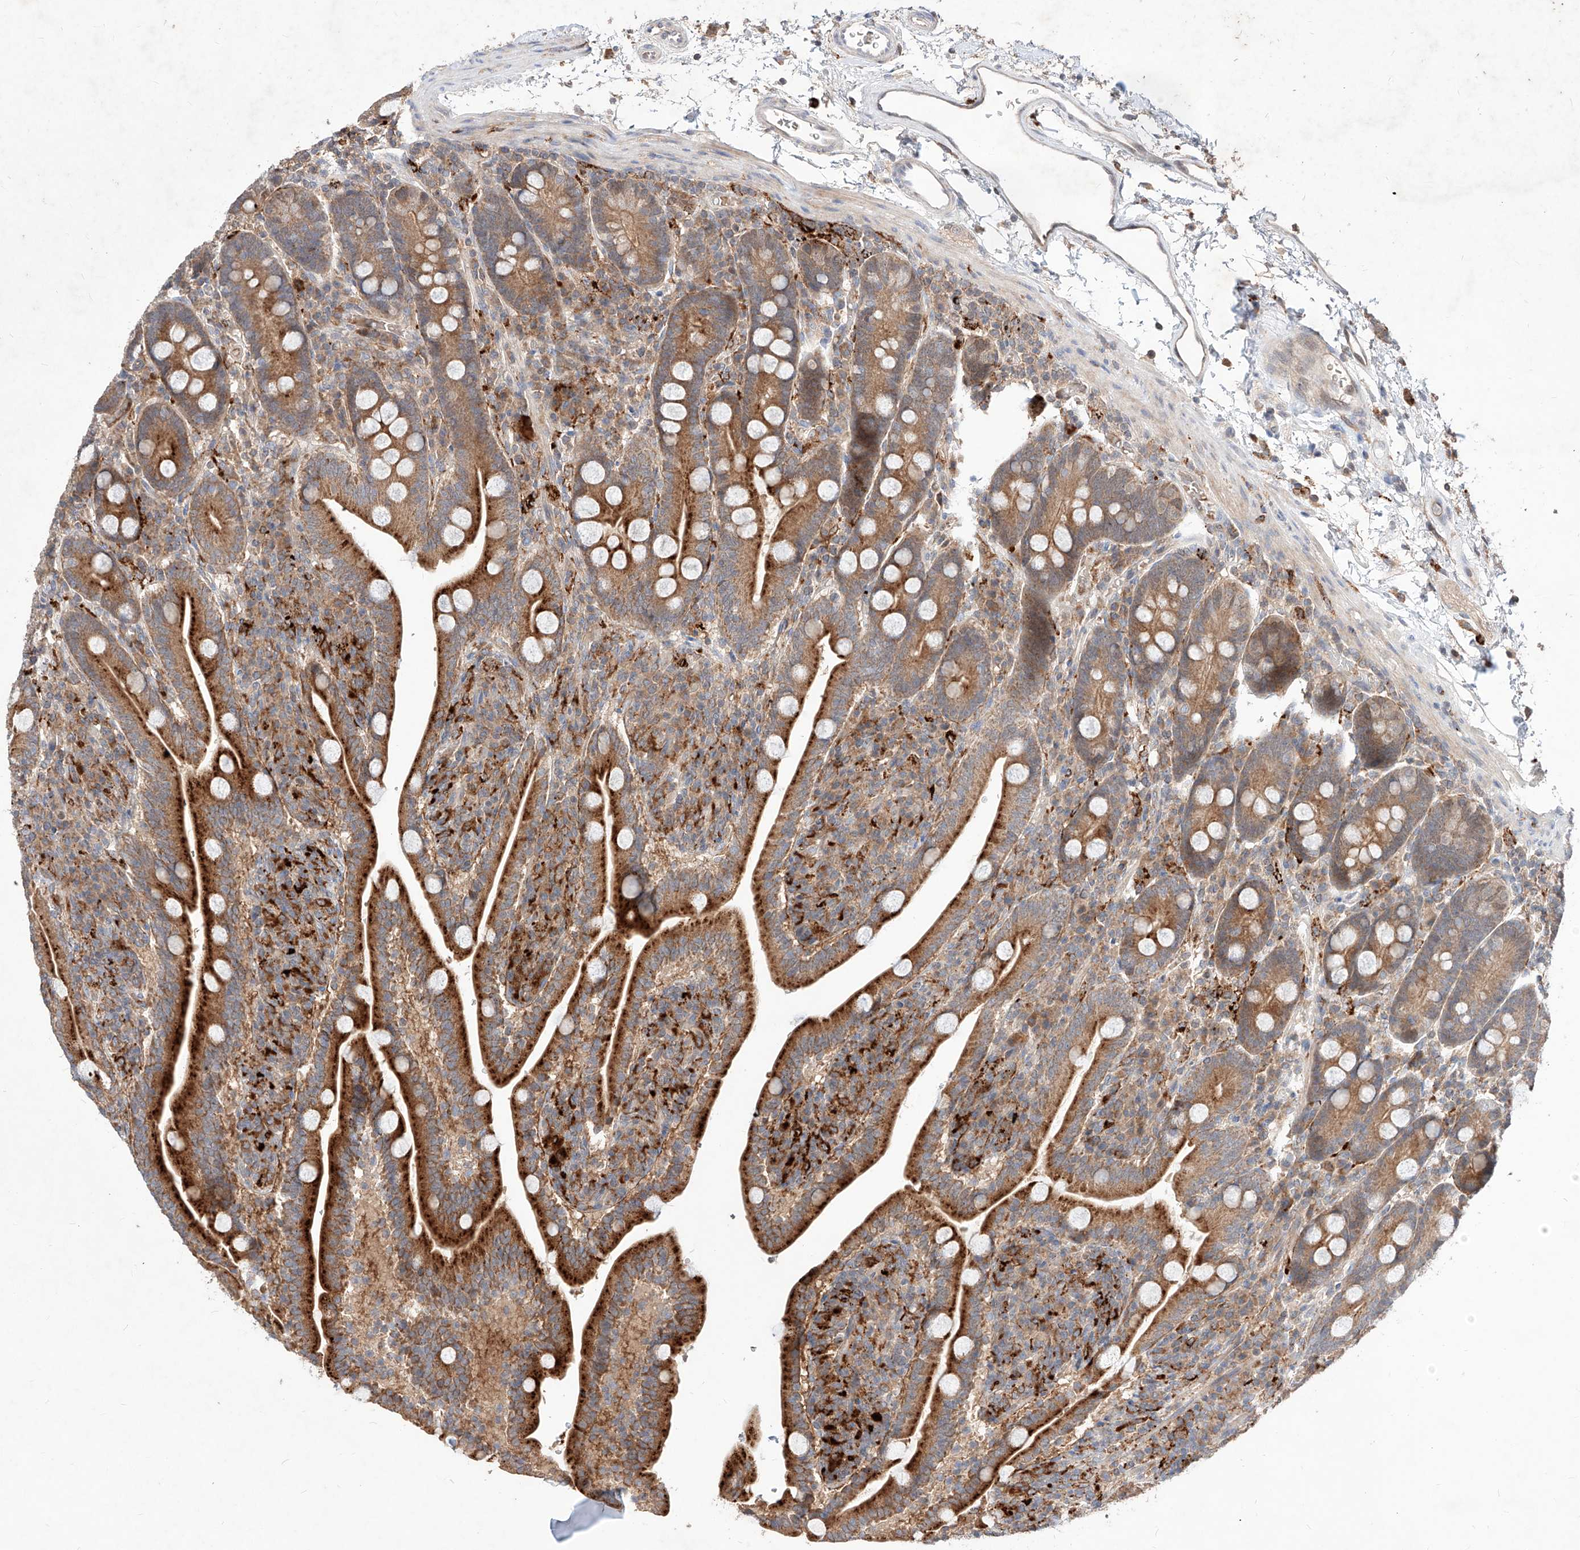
{"staining": {"intensity": "strong", "quantity": ">75%", "location": "cytoplasmic/membranous"}, "tissue": "duodenum", "cell_type": "Glandular cells", "image_type": "normal", "snomed": [{"axis": "morphology", "description": "Normal tissue, NOS"}, {"axis": "topography", "description": "Duodenum"}], "caption": "The micrograph displays staining of benign duodenum, revealing strong cytoplasmic/membranous protein staining (brown color) within glandular cells. The staining is performed using DAB brown chromogen to label protein expression. The nuclei are counter-stained blue using hematoxylin.", "gene": "TSNAX", "patient": {"sex": "male", "age": 35}}